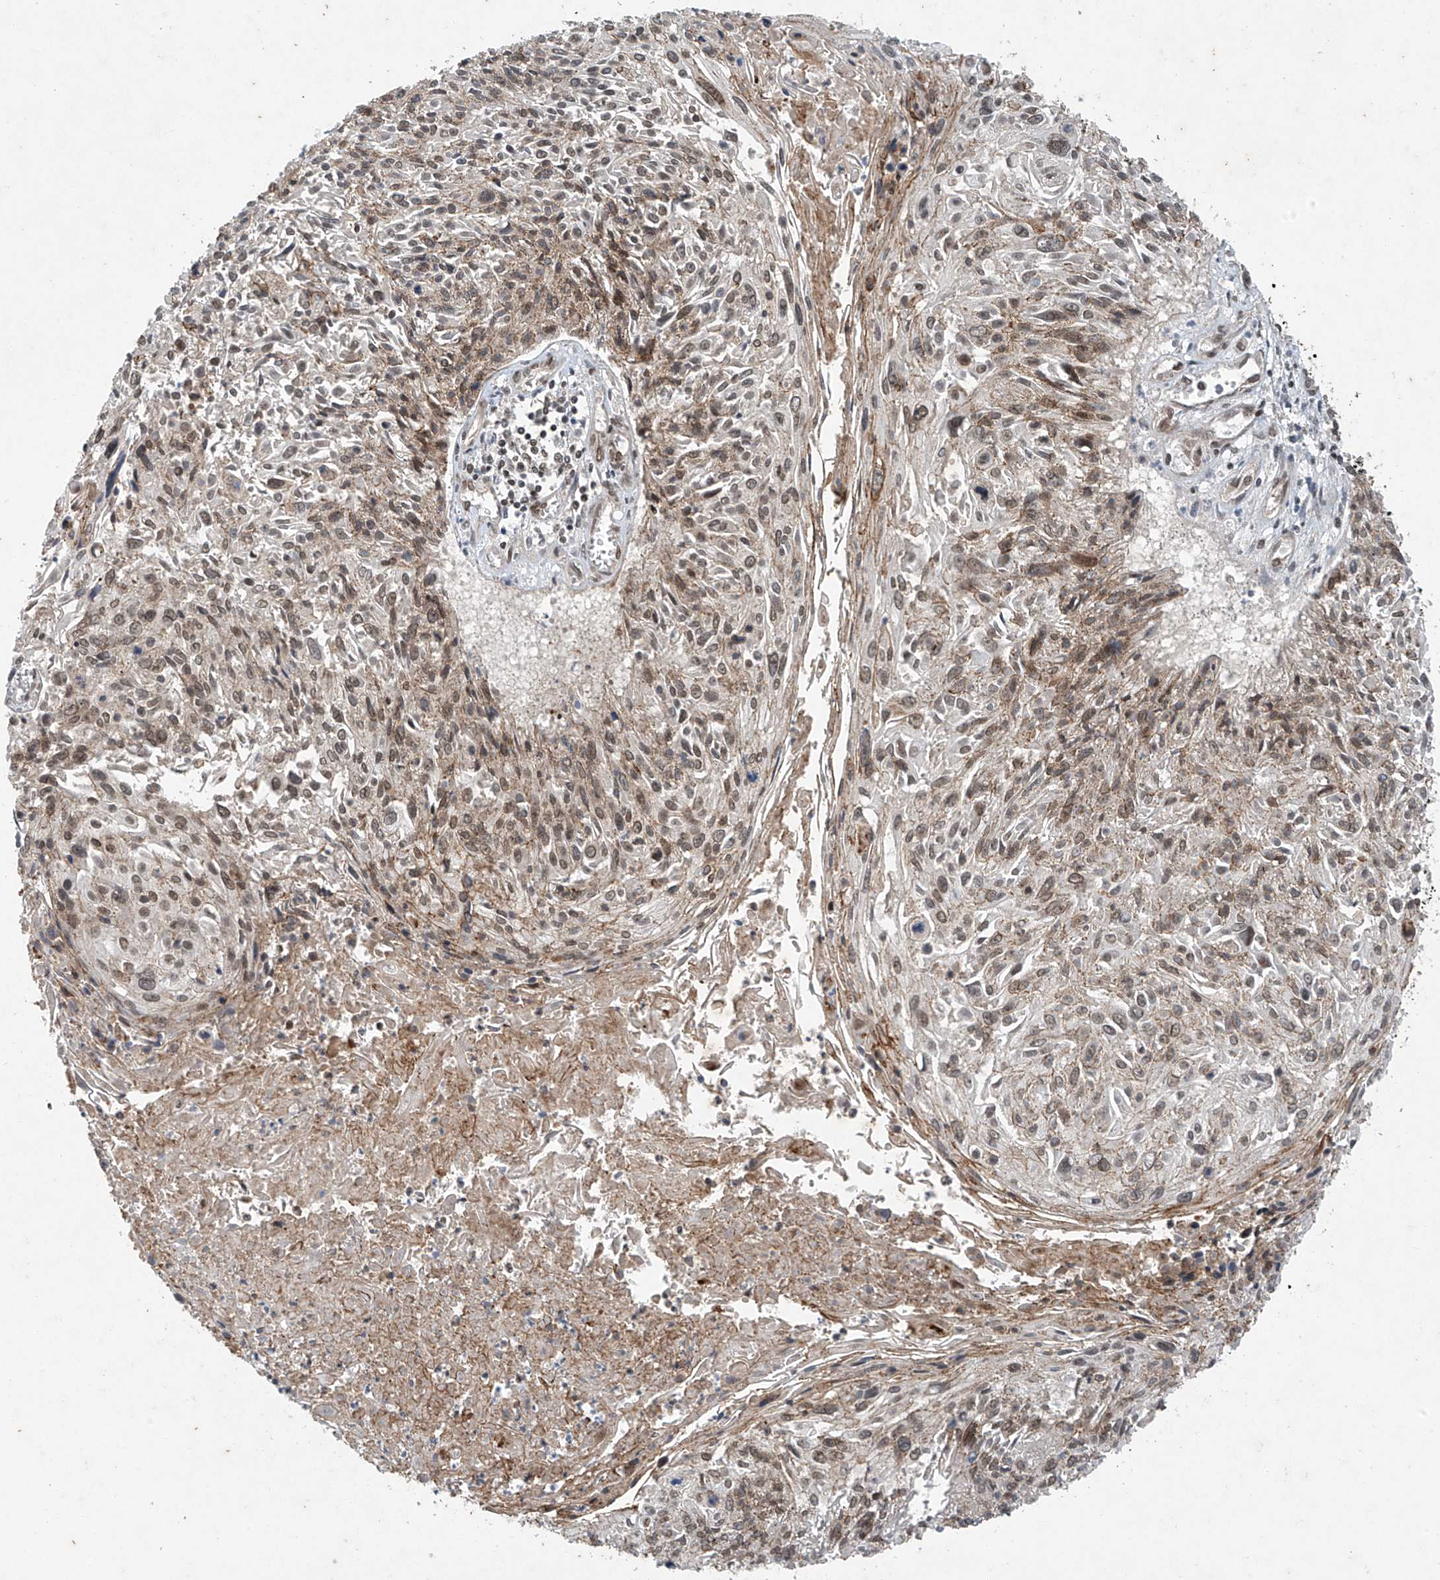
{"staining": {"intensity": "weak", "quantity": ">75%", "location": "cytoplasmic/membranous,nuclear"}, "tissue": "cervical cancer", "cell_type": "Tumor cells", "image_type": "cancer", "snomed": [{"axis": "morphology", "description": "Squamous cell carcinoma, NOS"}, {"axis": "topography", "description": "Cervix"}], "caption": "The micrograph reveals immunohistochemical staining of cervical squamous cell carcinoma. There is weak cytoplasmic/membranous and nuclear positivity is appreciated in about >75% of tumor cells. The staining was performed using DAB (3,3'-diaminobenzidine), with brown indicating positive protein expression. Nuclei are stained blue with hematoxylin.", "gene": "TAF8", "patient": {"sex": "female", "age": 51}}